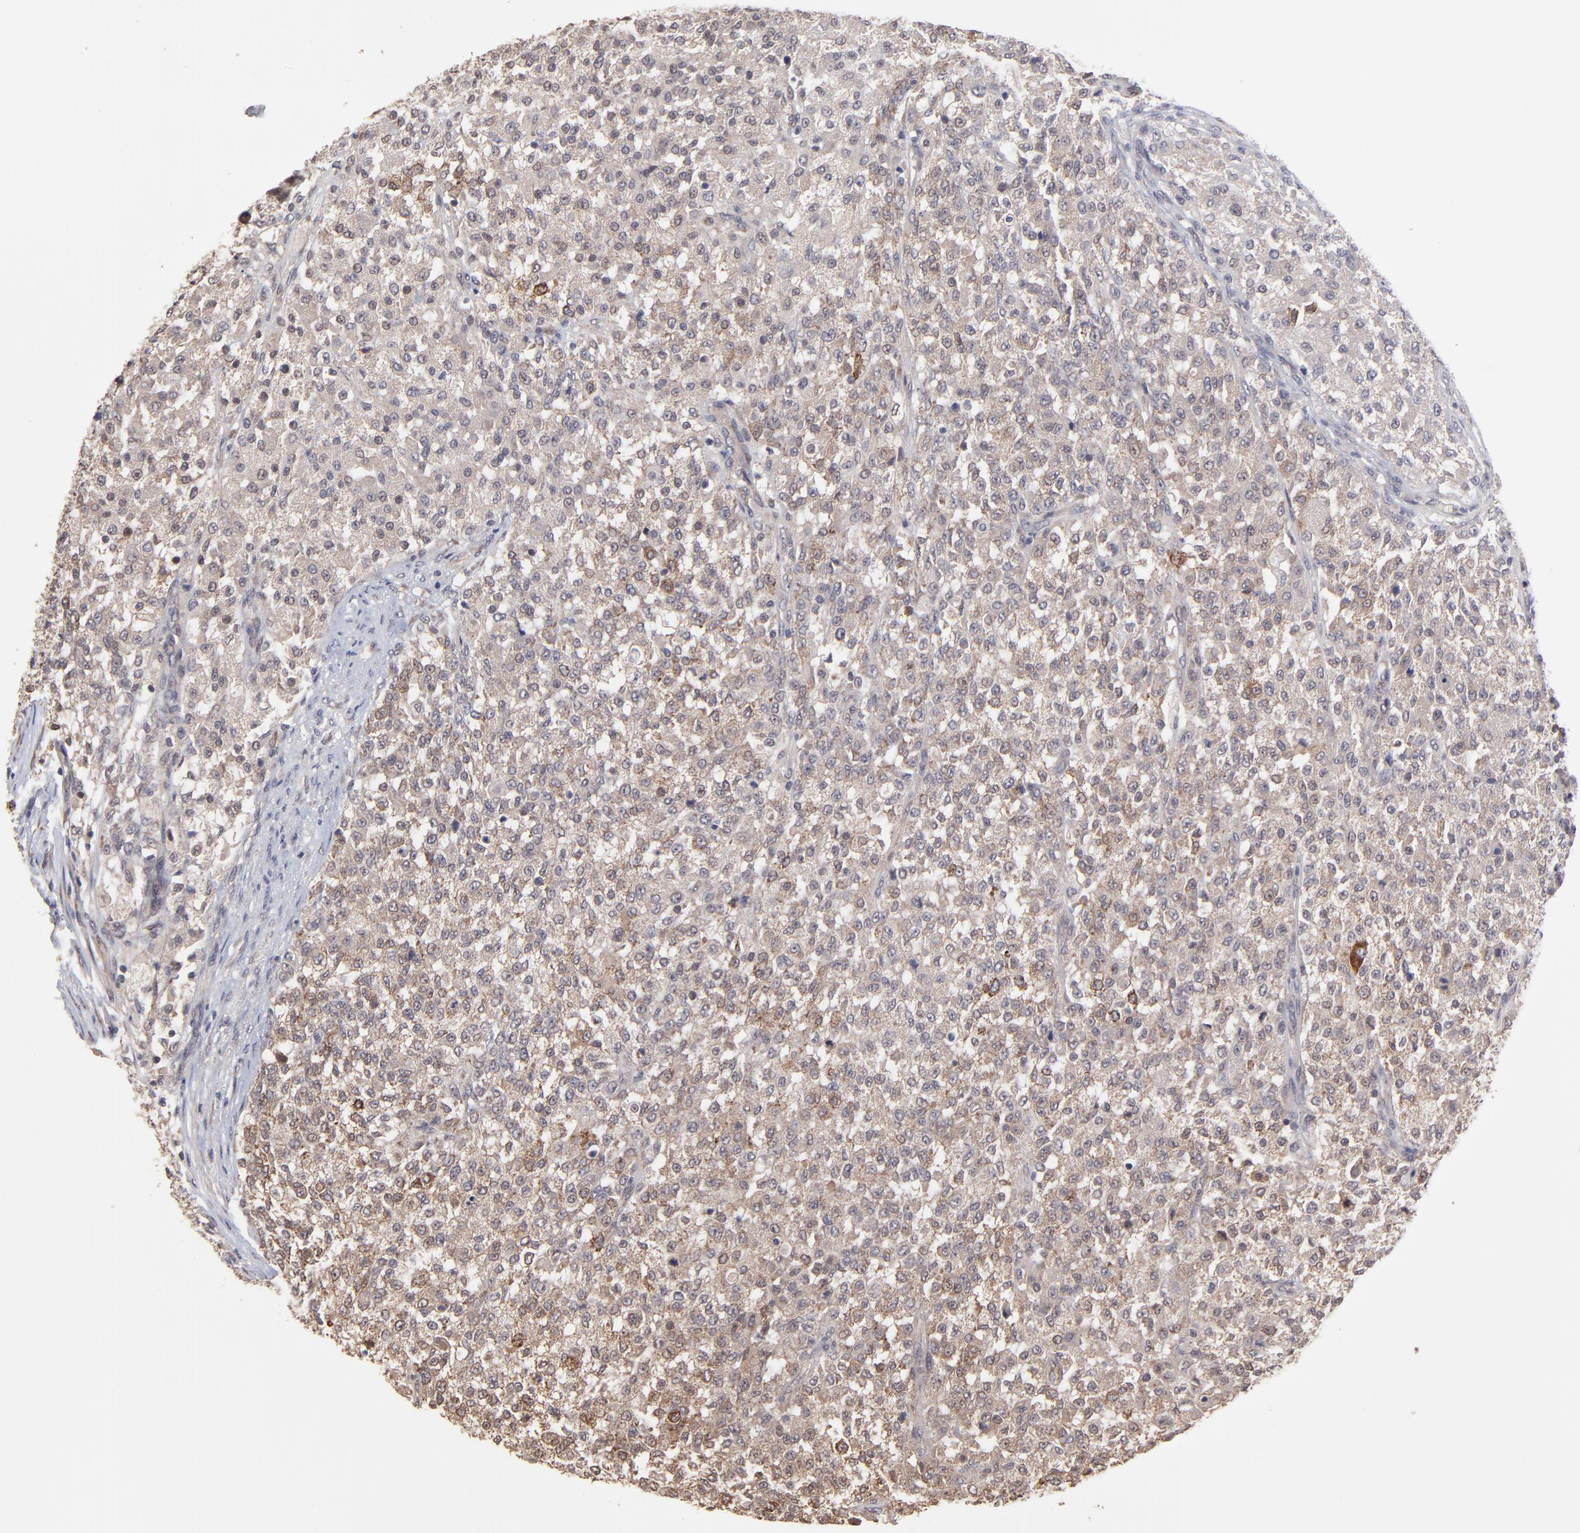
{"staining": {"intensity": "weak", "quantity": ">75%", "location": "cytoplasmic/membranous"}, "tissue": "testis cancer", "cell_type": "Tumor cells", "image_type": "cancer", "snomed": [{"axis": "morphology", "description": "Seminoma, NOS"}, {"axis": "topography", "description": "Testis"}], "caption": "About >75% of tumor cells in seminoma (testis) display weak cytoplasmic/membranous protein positivity as visualized by brown immunohistochemical staining.", "gene": "CHL1", "patient": {"sex": "male", "age": 59}}